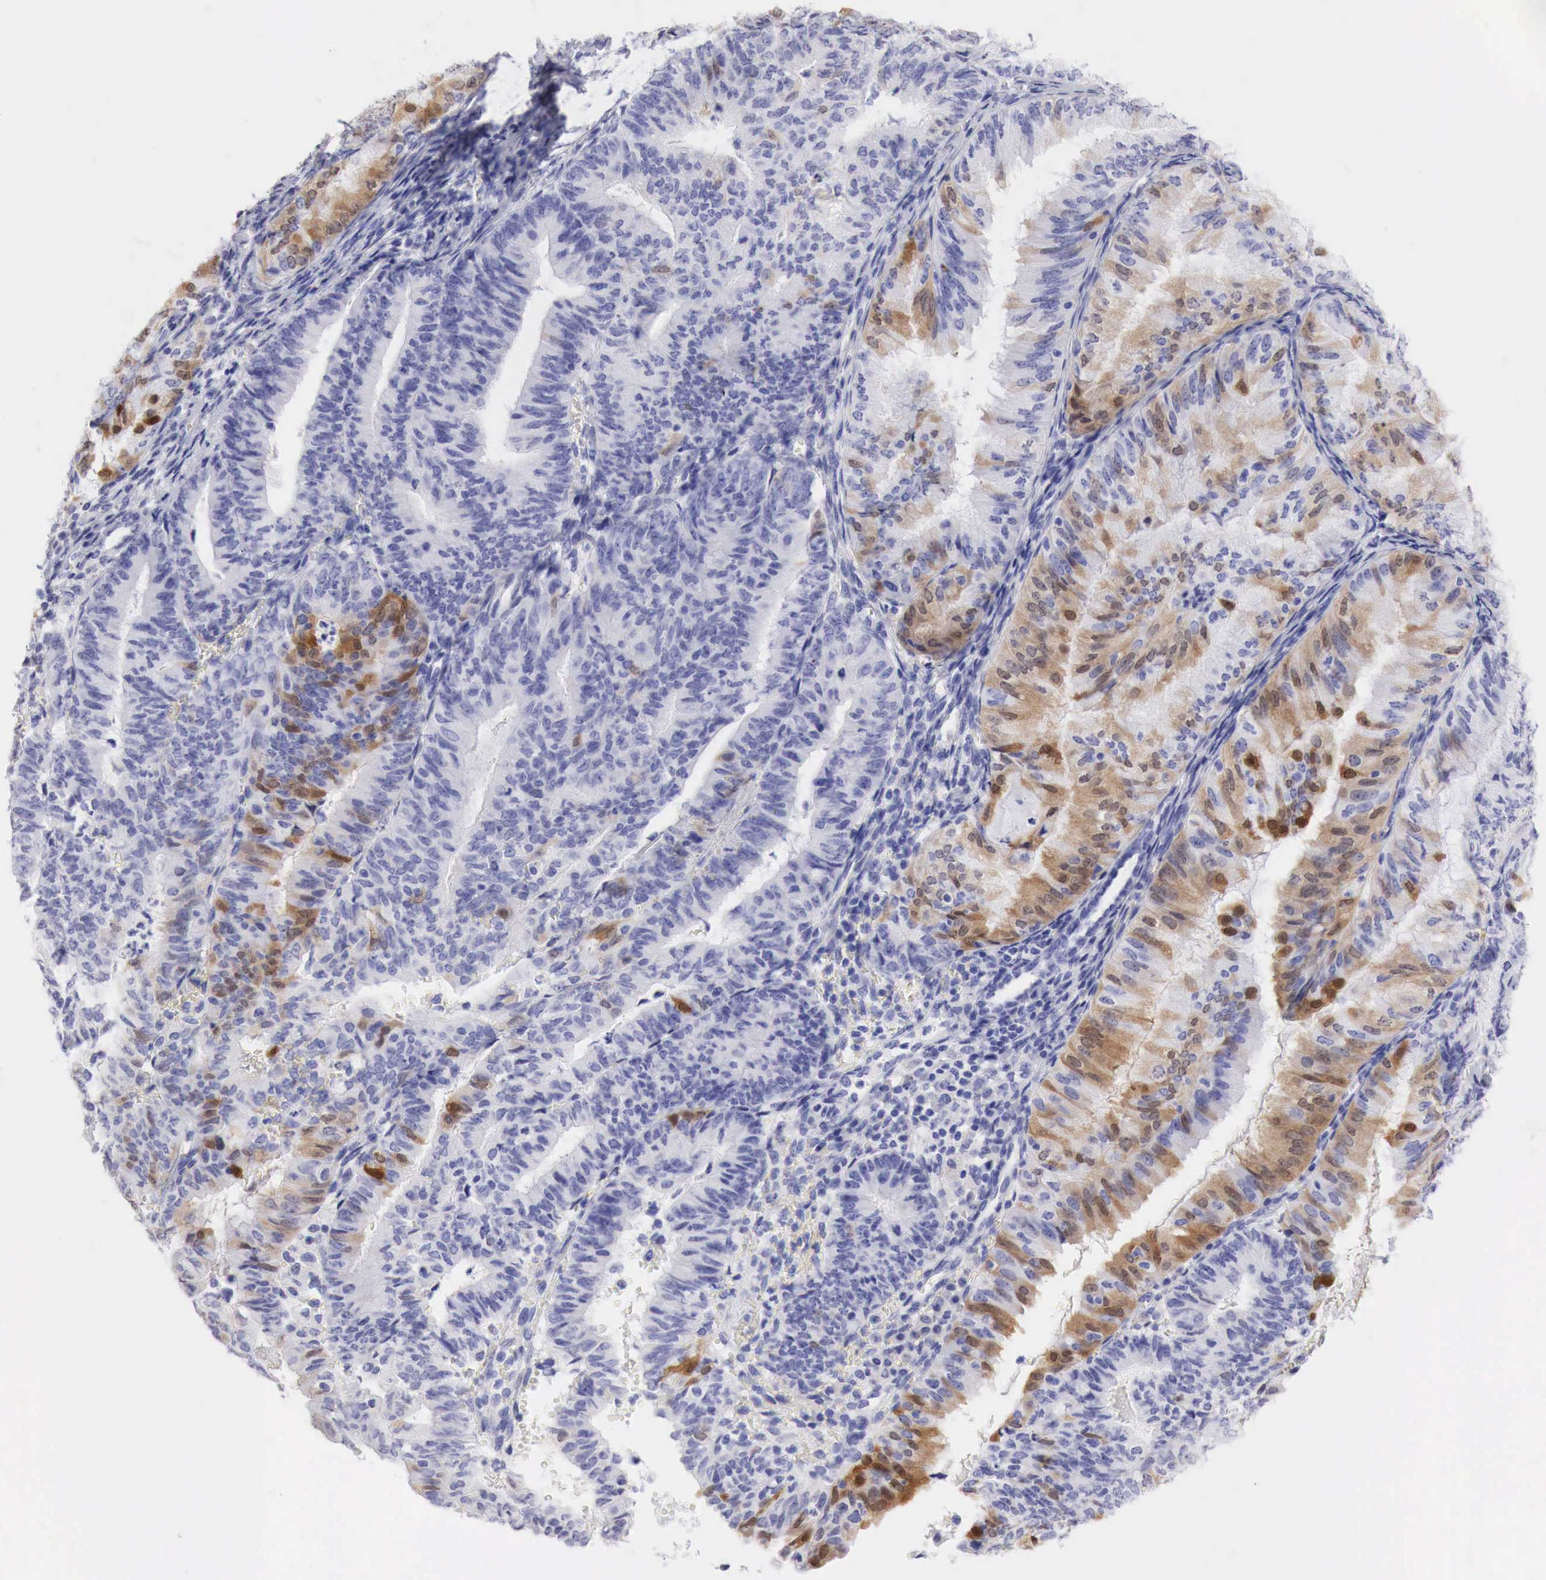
{"staining": {"intensity": "moderate", "quantity": "25%-75%", "location": "cytoplasmic/membranous"}, "tissue": "endometrial cancer", "cell_type": "Tumor cells", "image_type": "cancer", "snomed": [{"axis": "morphology", "description": "Adenocarcinoma, NOS"}, {"axis": "topography", "description": "Endometrium"}], "caption": "Immunohistochemistry staining of adenocarcinoma (endometrial), which displays medium levels of moderate cytoplasmic/membranous positivity in approximately 25%-75% of tumor cells indicating moderate cytoplasmic/membranous protein staining. The staining was performed using DAB (3,3'-diaminobenzidine) (brown) for protein detection and nuclei were counterstained in hematoxylin (blue).", "gene": "CDKN2A", "patient": {"sex": "female", "age": 66}}